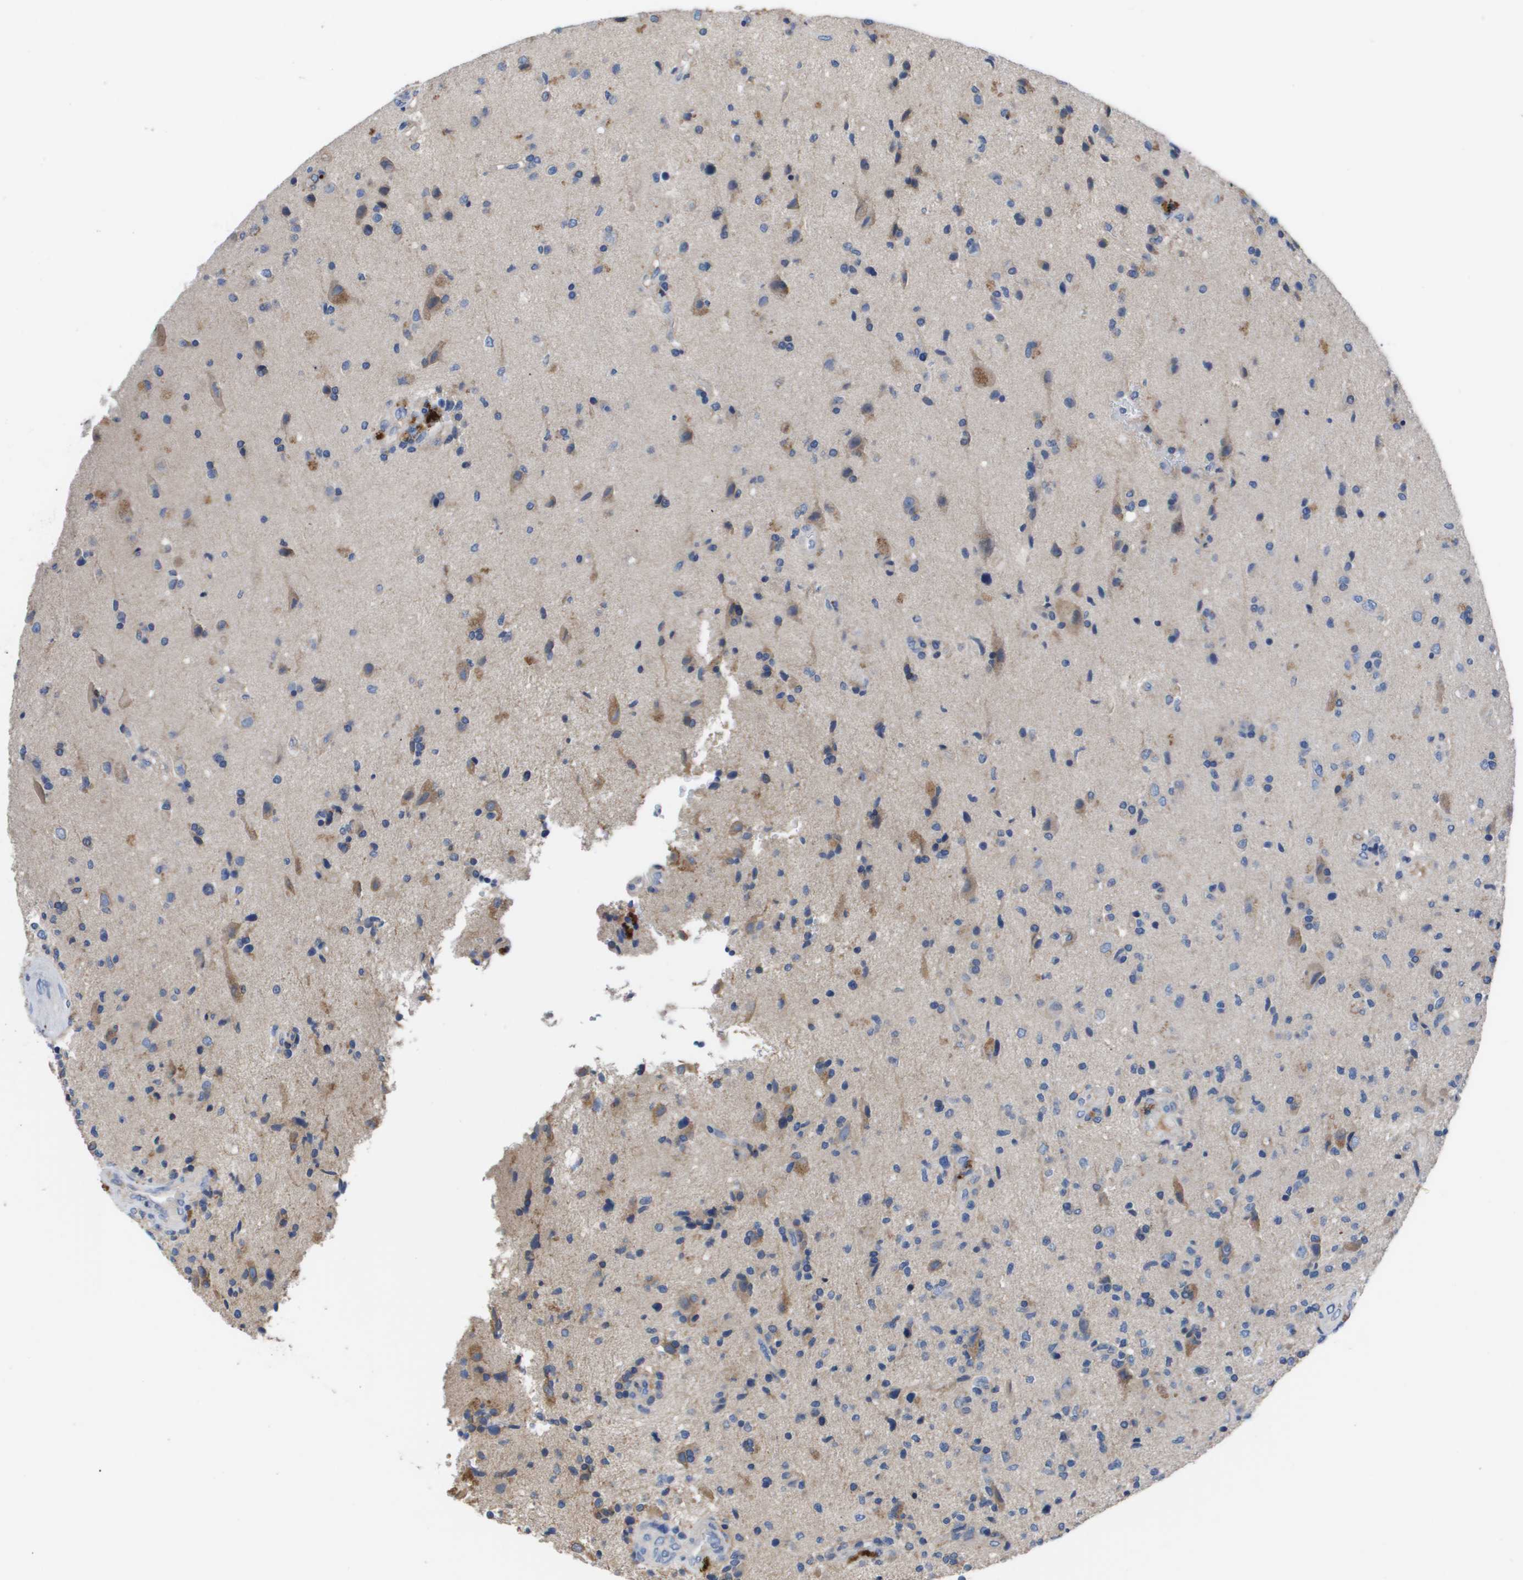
{"staining": {"intensity": "weak", "quantity": "25%-75%", "location": "cytoplasmic/membranous"}, "tissue": "glioma", "cell_type": "Tumor cells", "image_type": "cancer", "snomed": [{"axis": "morphology", "description": "Glioma, malignant, High grade"}, {"axis": "topography", "description": "Brain"}], "caption": "Protein analysis of high-grade glioma (malignant) tissue shows weak cytoplasmic/membranous staining in about 25%-75% of tumor cells. (Brightfield microscopy of DAB IHC at high magnification).", "gene": "SERPINA6", "patient": {"sex": "male", "age": 72}}